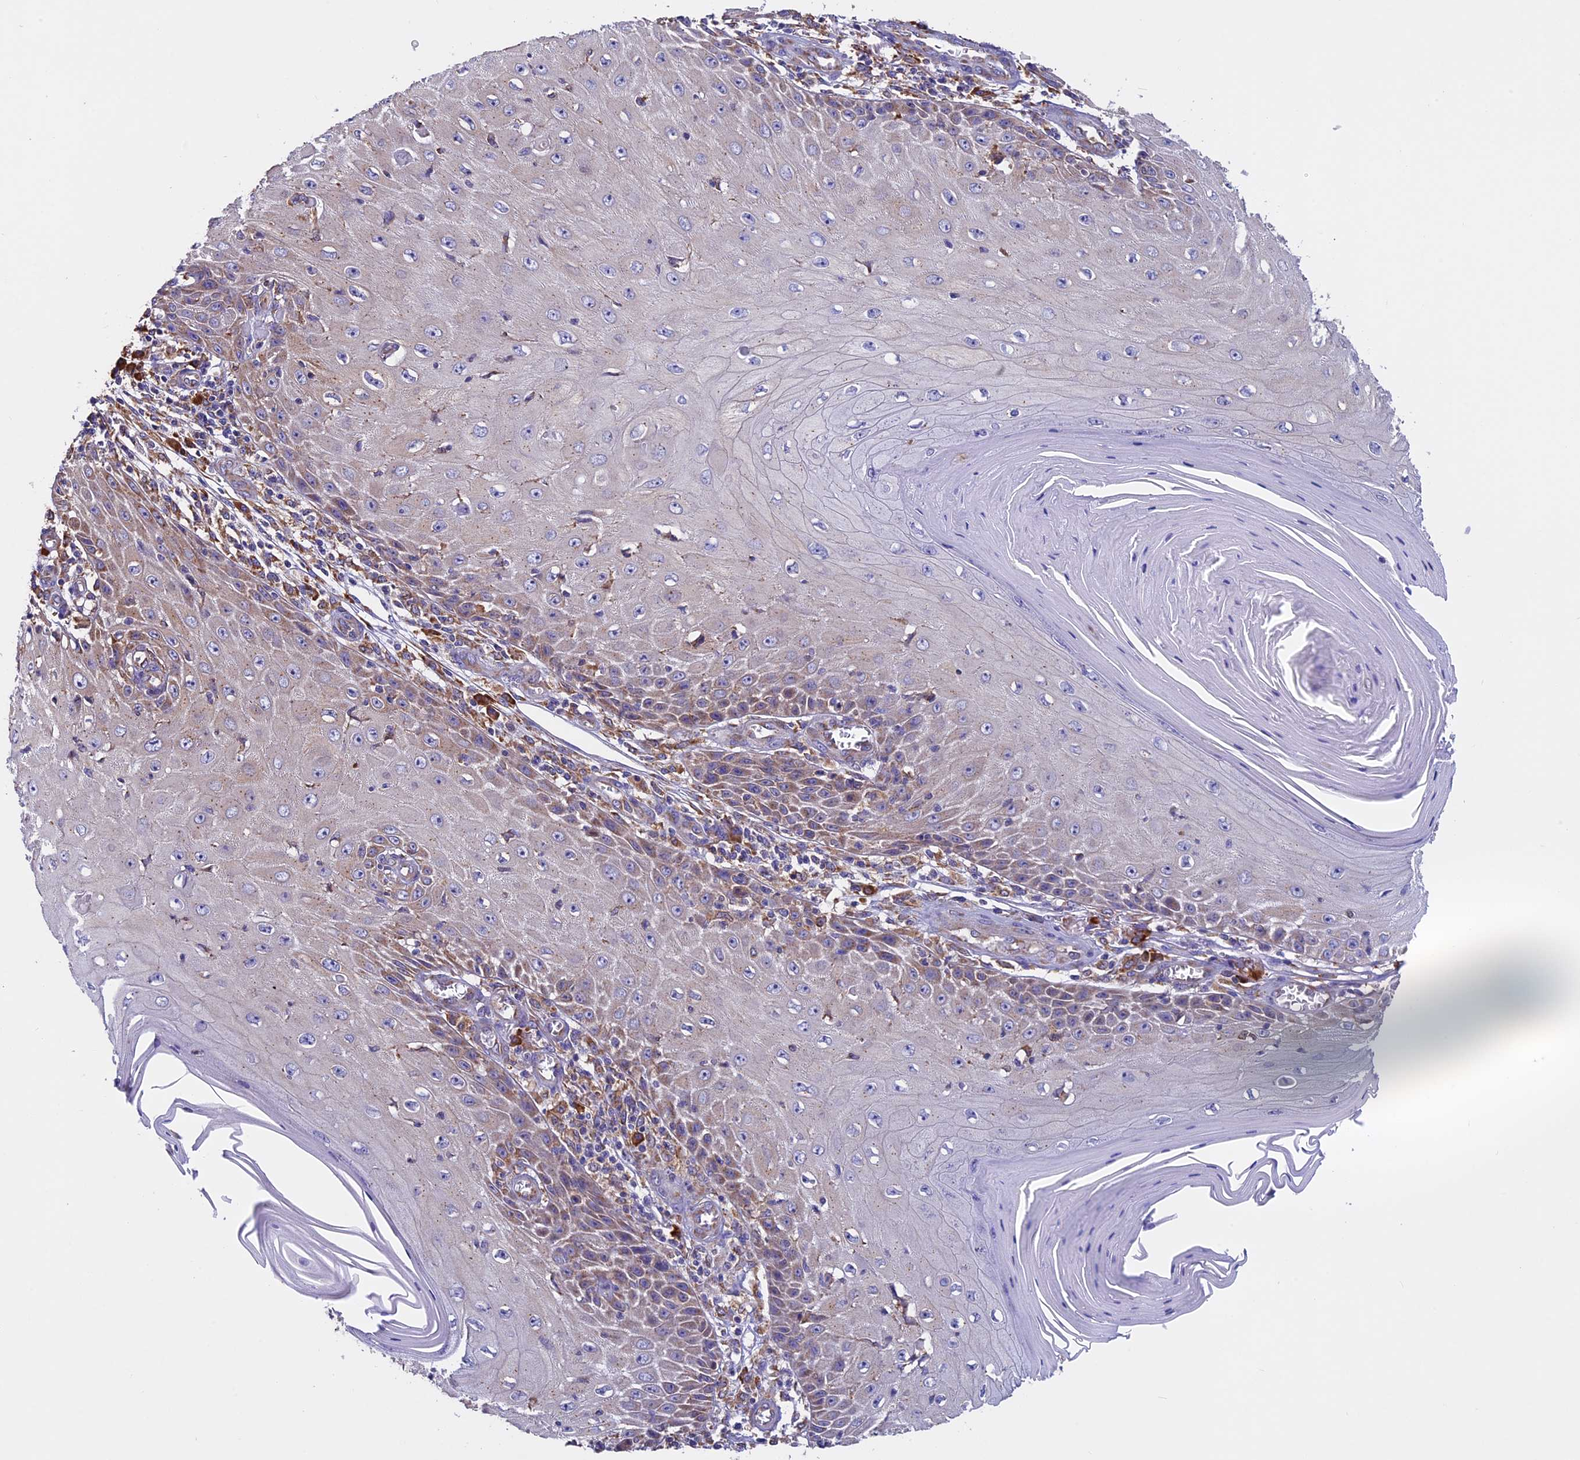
{"staining": {"intensity": "weak", "quantity": "25%-75%", "location": "cytoplasmic/membranous"}, "tissue": "skin cancer", "cell_type": "Tumor cells", "image_type": "cancer", "snomed": [{"axis": "morphology", "description": "Squamous cell carcinoma, NOS"}, {"axis": "topography", "description": "Skin"}], "caption": "Immunohistochemical staining of human squamous cell carcinoma (skin) displays low levels of weak cytoplasmic/membranous protein staining in about 25%-75% of tumor cells.", "gene": "BTBD3", "patient": {"sex": "female", "age": 73}}